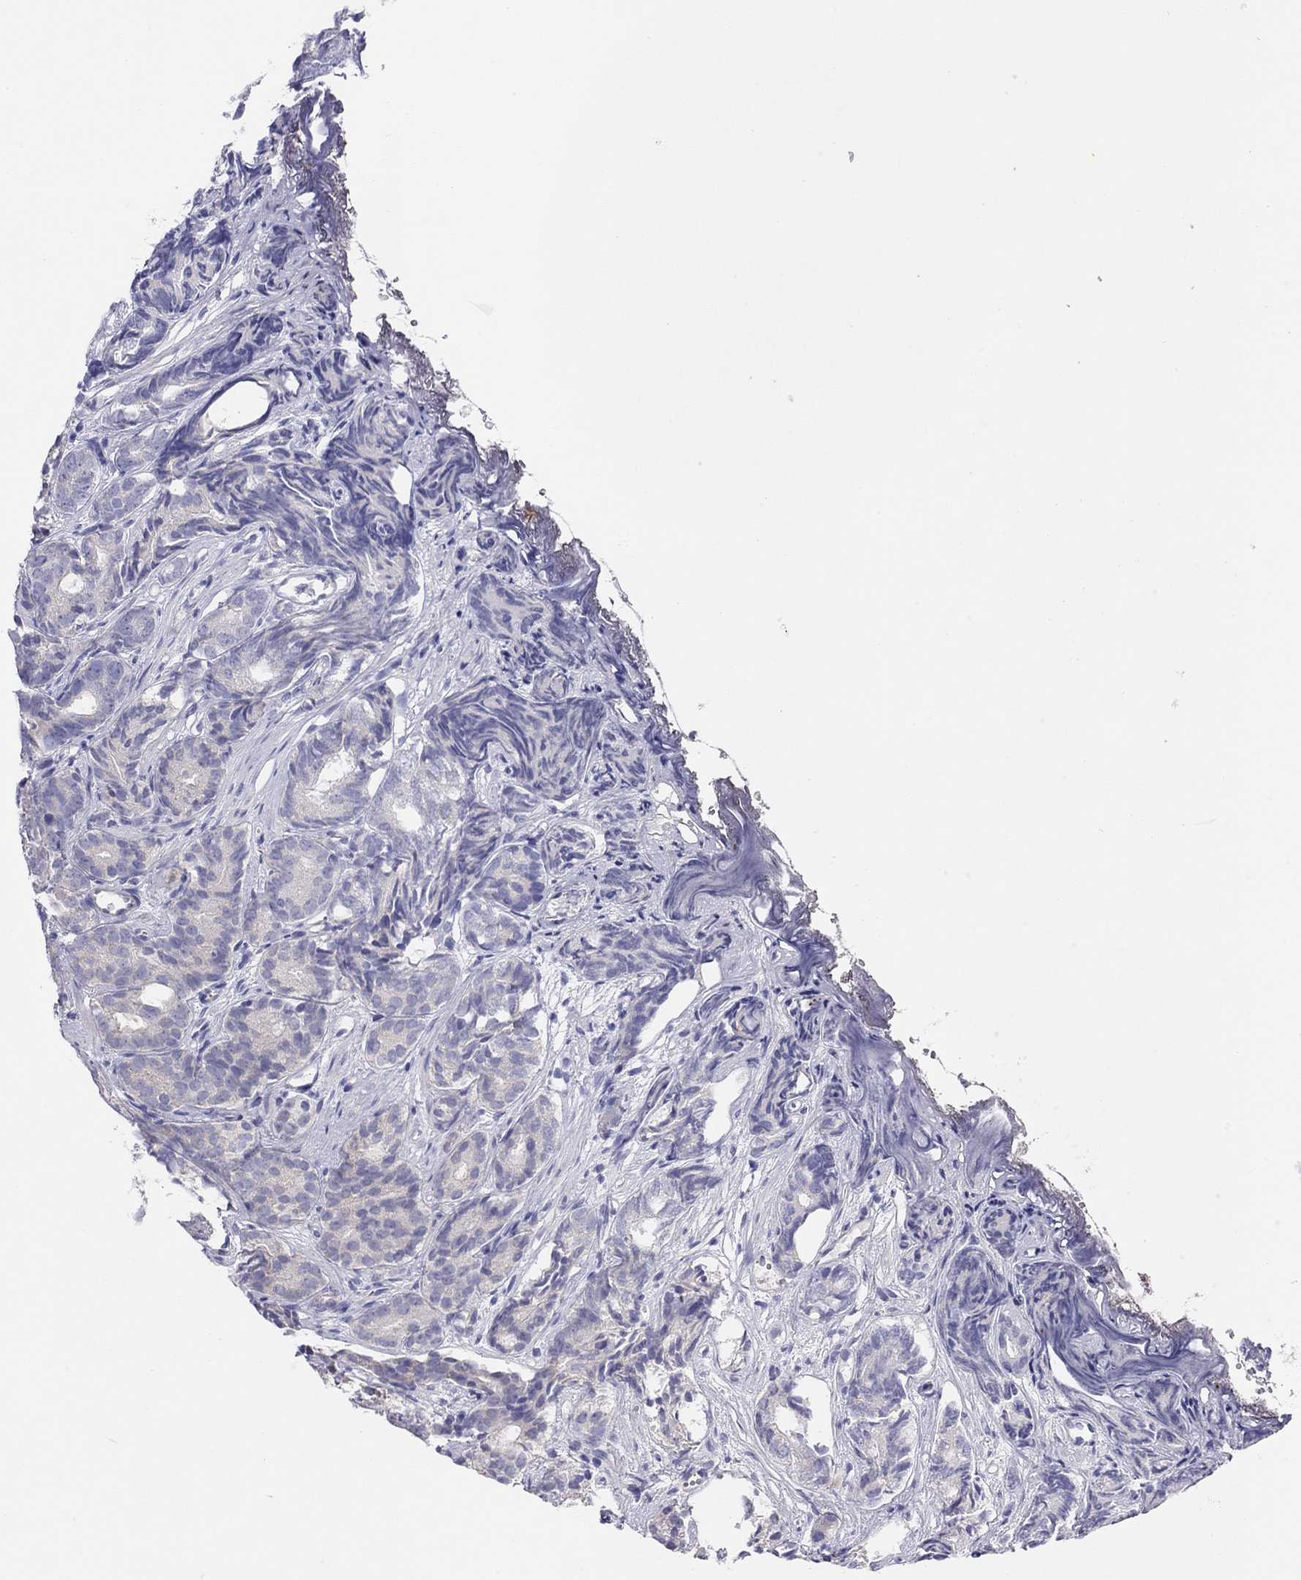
{"staining": {"intensity": "negative", "quantity": "none", "location": "none"}, "tissue": "prostate cancer", "cell_type": "Tumor cells", "image_type": "cancer", "snomed": [{"axis": "morphology", "description": "Adenocarcinoma, High grade"}, {"axis": "topography", "description": "Prostate"}], "caption": "Image shows no protein staining in tumor cells of high-grade adenocarcinoma (prostate) tissue. Brightfield microscopy of IHC stained with DAB (3,3'-diaminobenzidine) (brown) and hematoxylin (blue), captured at high magnification.", "gene": "MGAT4C", "patient": {"sex": "male", "age": 84}}